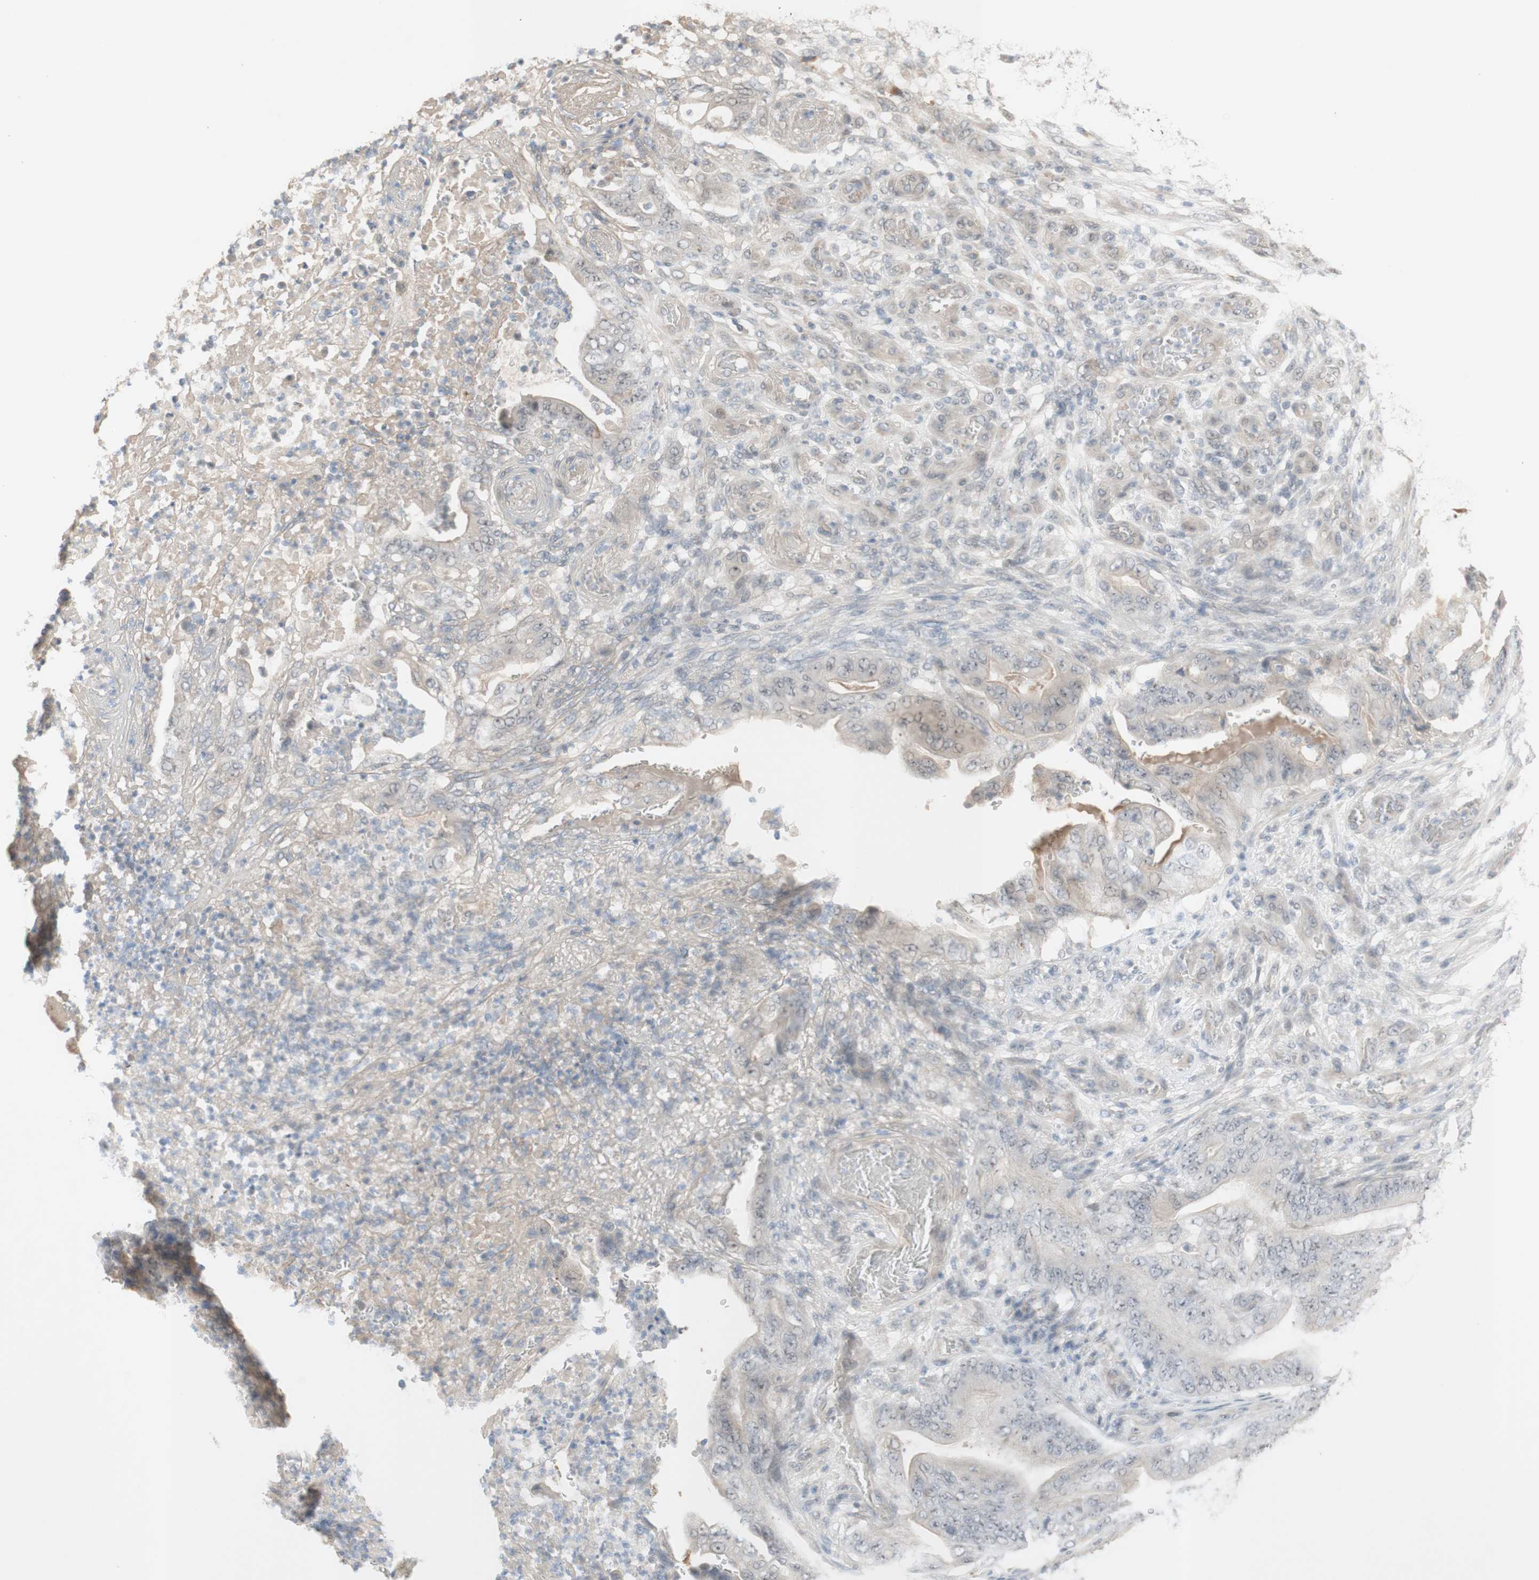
{"staining": {"intensity": "weak", "quantity": "<25%", "location": "cytoplasmic/membranous"}, "tissue": "stomach cancer", "cell_type": "Tumor cells", "image_type": "cancer", "snomed": [{"axis": "morphology", "description": "Adenocarcinoma, NOS"}, {"axis": "topography", "description": "Stomach"}], "caption": "There is no significant staining in tumor cells of adenocarcinoma (stomach).", "gene": "PLCD4", "patient": {"sex": "female", "age": 73}}